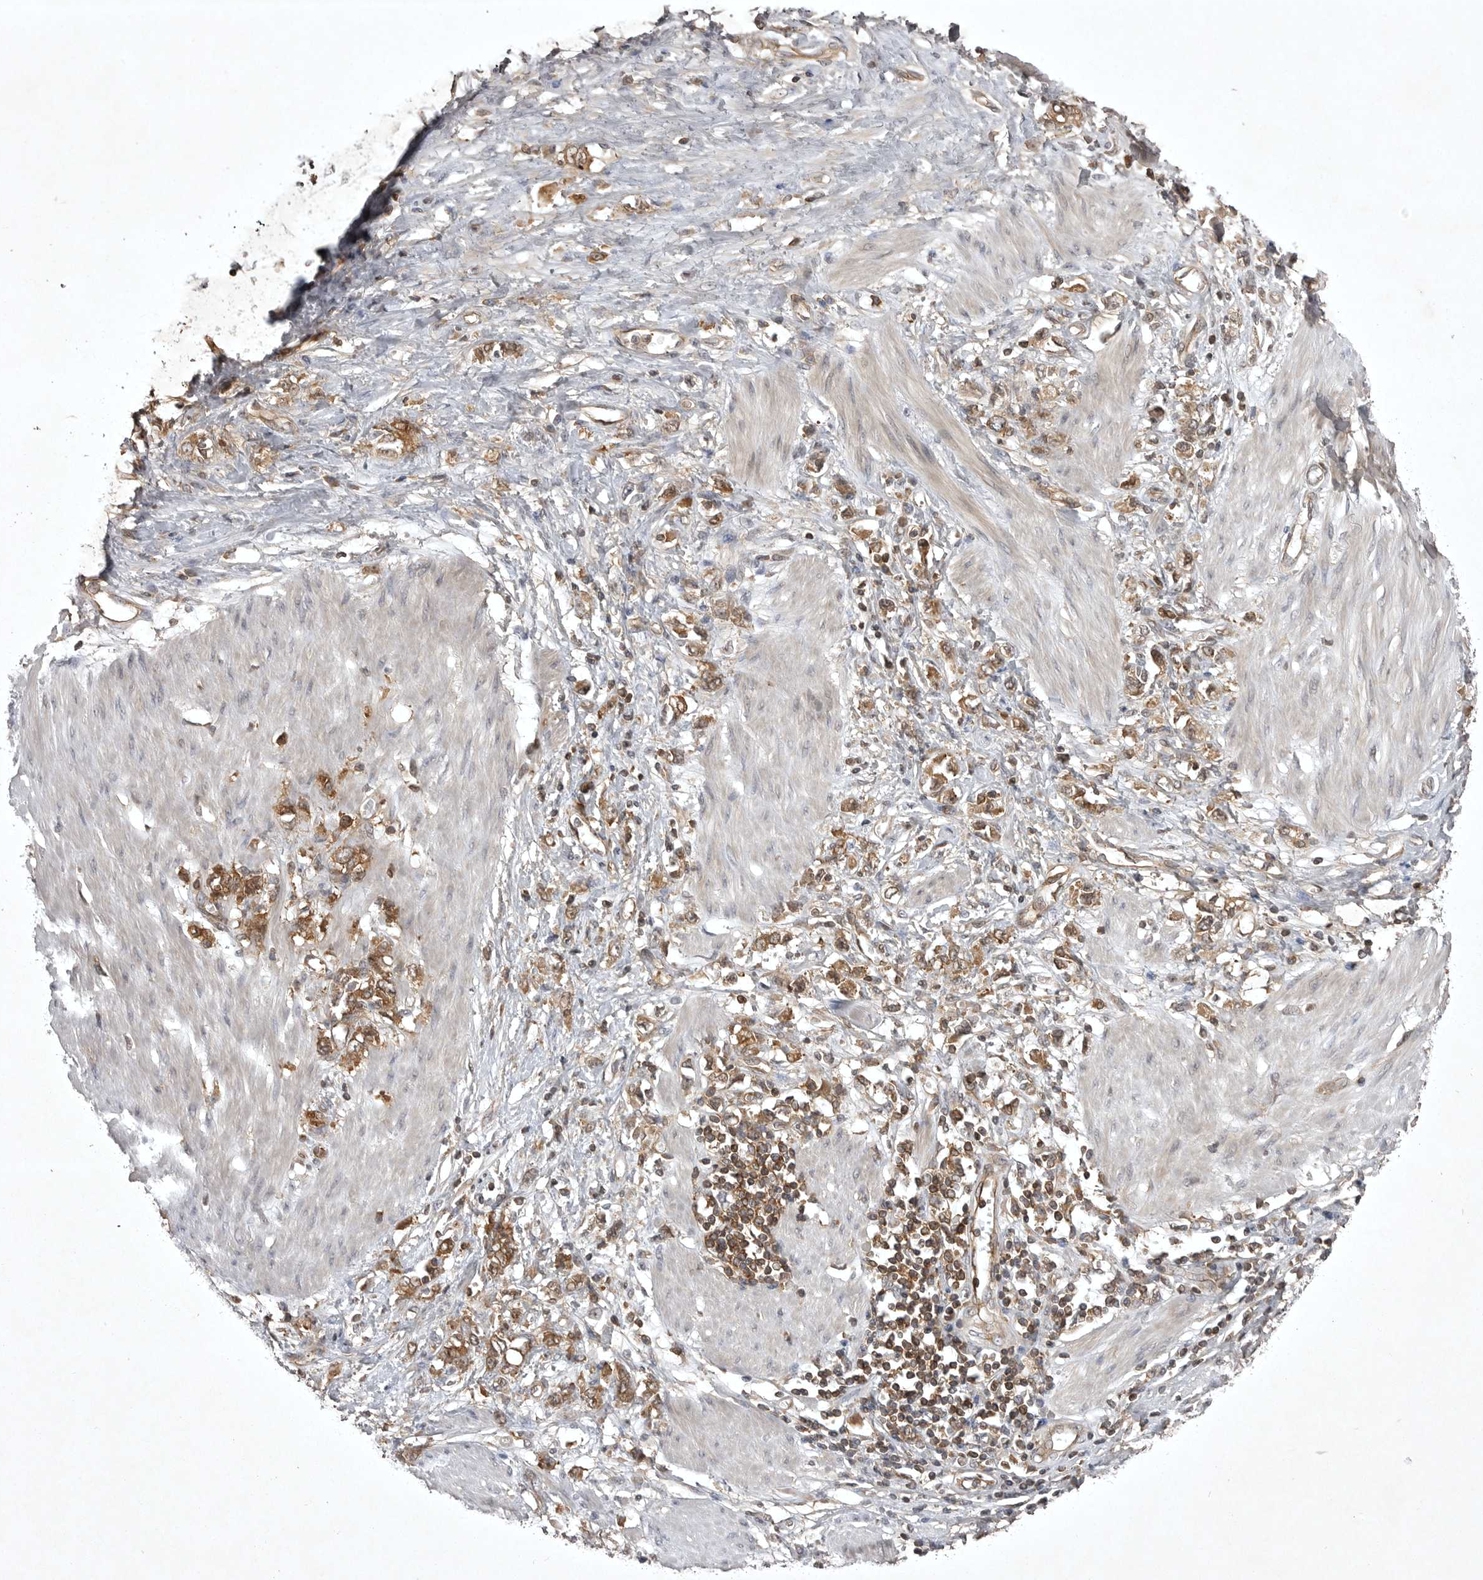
{"staining": {"intensity": "moderate", "quantity": ">75%", "location": "cytoplasmic/membranous"}, "tissue": "stomach cancer", "cell_type": "Tumor cells", "image_type": "cancer", "snomed": [{"axis": "morphology", "description": "Adenocarcinoma, NOS"}, {"axis": "topography", "description": "Stomach"}], "caption": "Brown immunohistochemical staining in human stomach cancer demonstrates moderate cytoplasmic/membranous positivity in about >75% of tumor cells. The staining was performed using DAB (3,3'-diaminobenzidine), with brown indicating positive protein expression. Nuclei are stained blue with hematoxylin.", "gene": "STK24", "patient": {"sex": "female", "age": 76}}